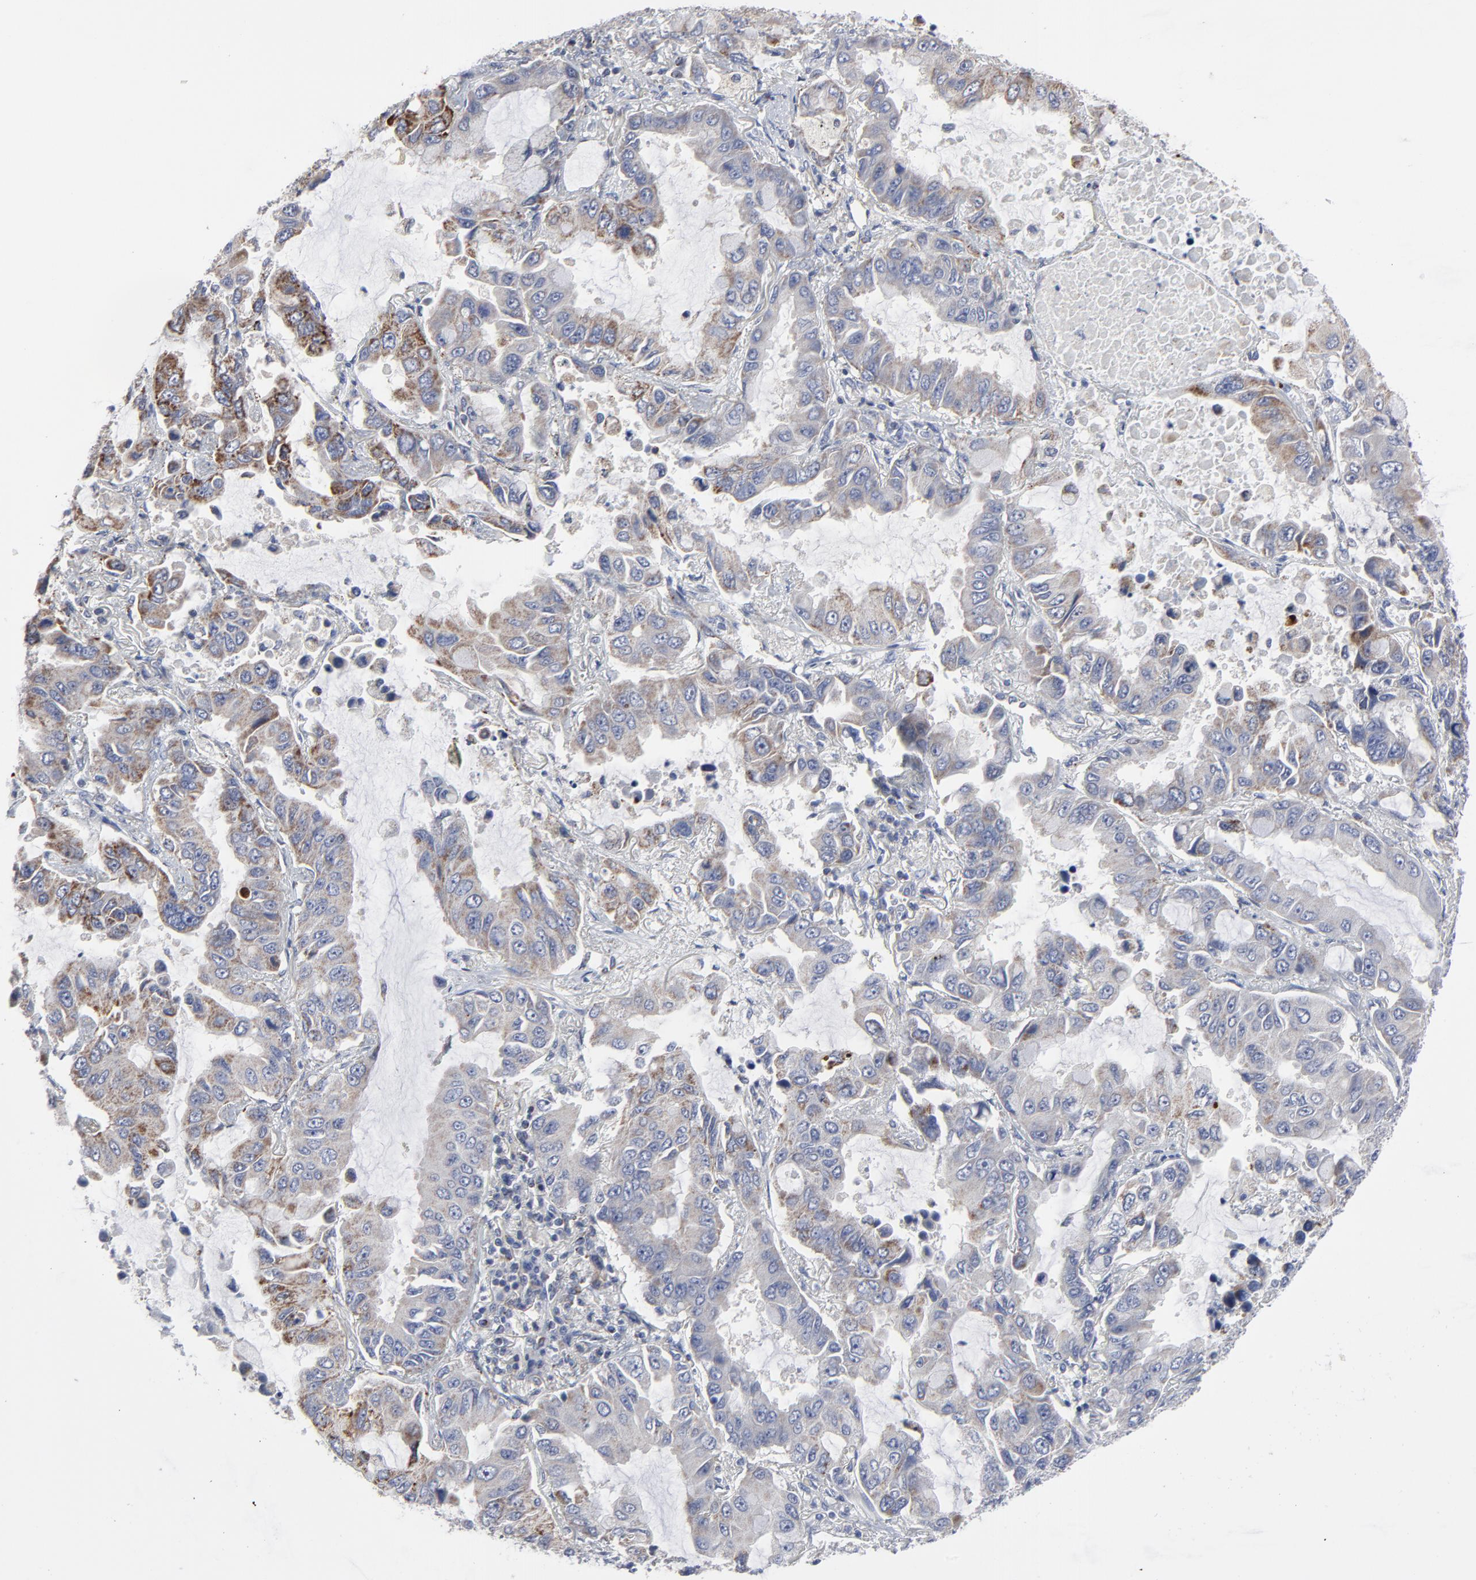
{"staining": {"intensity": "strong", "quantity": ">75%", "location": "cytoplasmic/membranous"}, "tissue": "lung cancer", "cell_type": "Tumor cells", "image_type": "cancer", "snomed": [{"axis": "morphology", "description": "Adenocarcinoma, NOS"}, {"axis": "topography", "description": "Lung"}], "caption": "This histopathology image reveals lung adenocarcinoma stained with immunohistochemistry to label a protein in brown. The cytoplasmic/membranous of tumor cells show strong positivity for the protein. Nuclei are counter-stained blue.", "gene": "TXNRD2", "patient": {"sex": "male", "age": 64}}